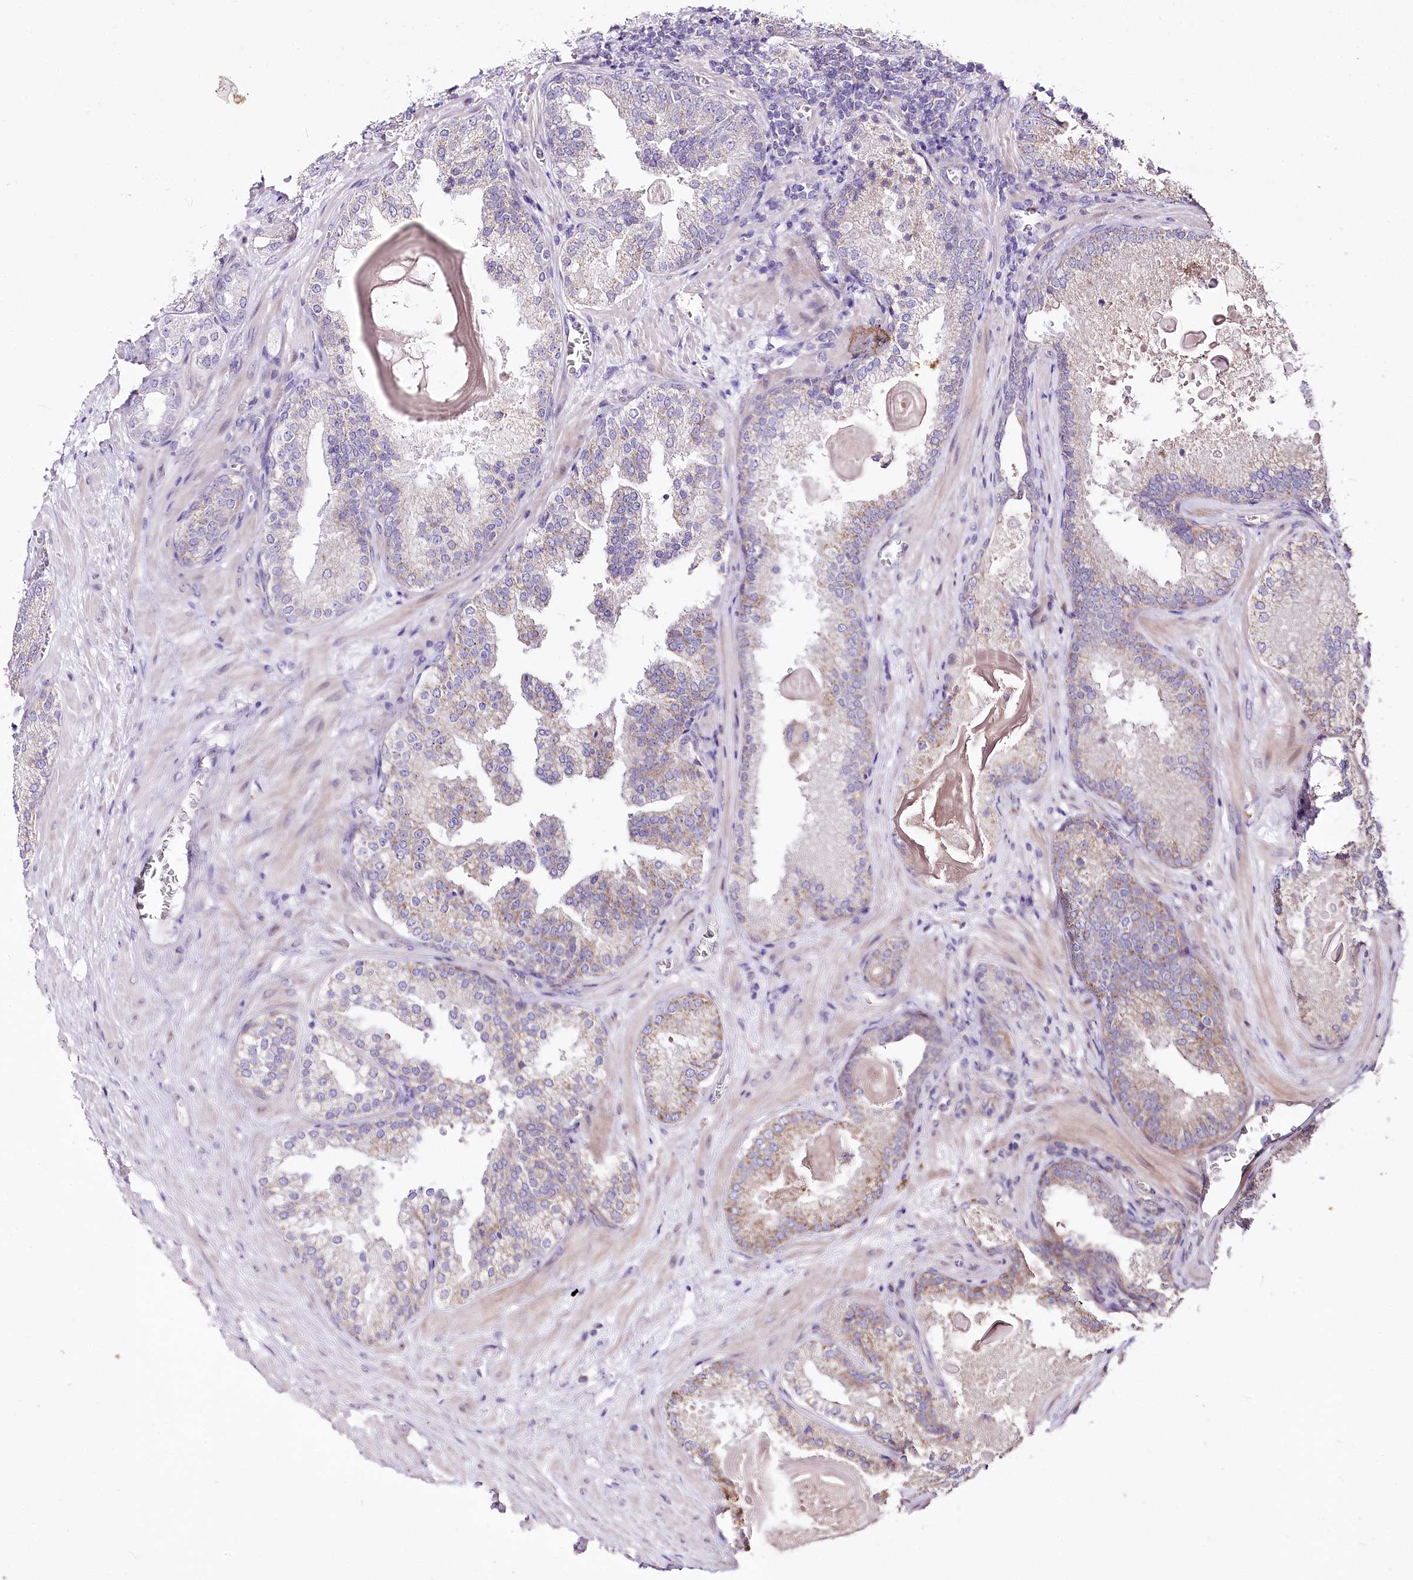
{"staining": {"intensity": "negative", "quantity": "none", "location": "none"}, "tissue": "prostate cancer", "cell_type": "Tumor cells", "image_type": "cancer", "snomed": [{"axis": "morphology", "description": "Adenocarcinoma, Low grade"}, {"axis": "topography", "description": "Prostate"}], "caption": "There is no significant positivity in tumor cells of prostate low-grade adenocarcinoma.", "gene": "ZNF226", "patient": {"sex": "male", "age": 74}}